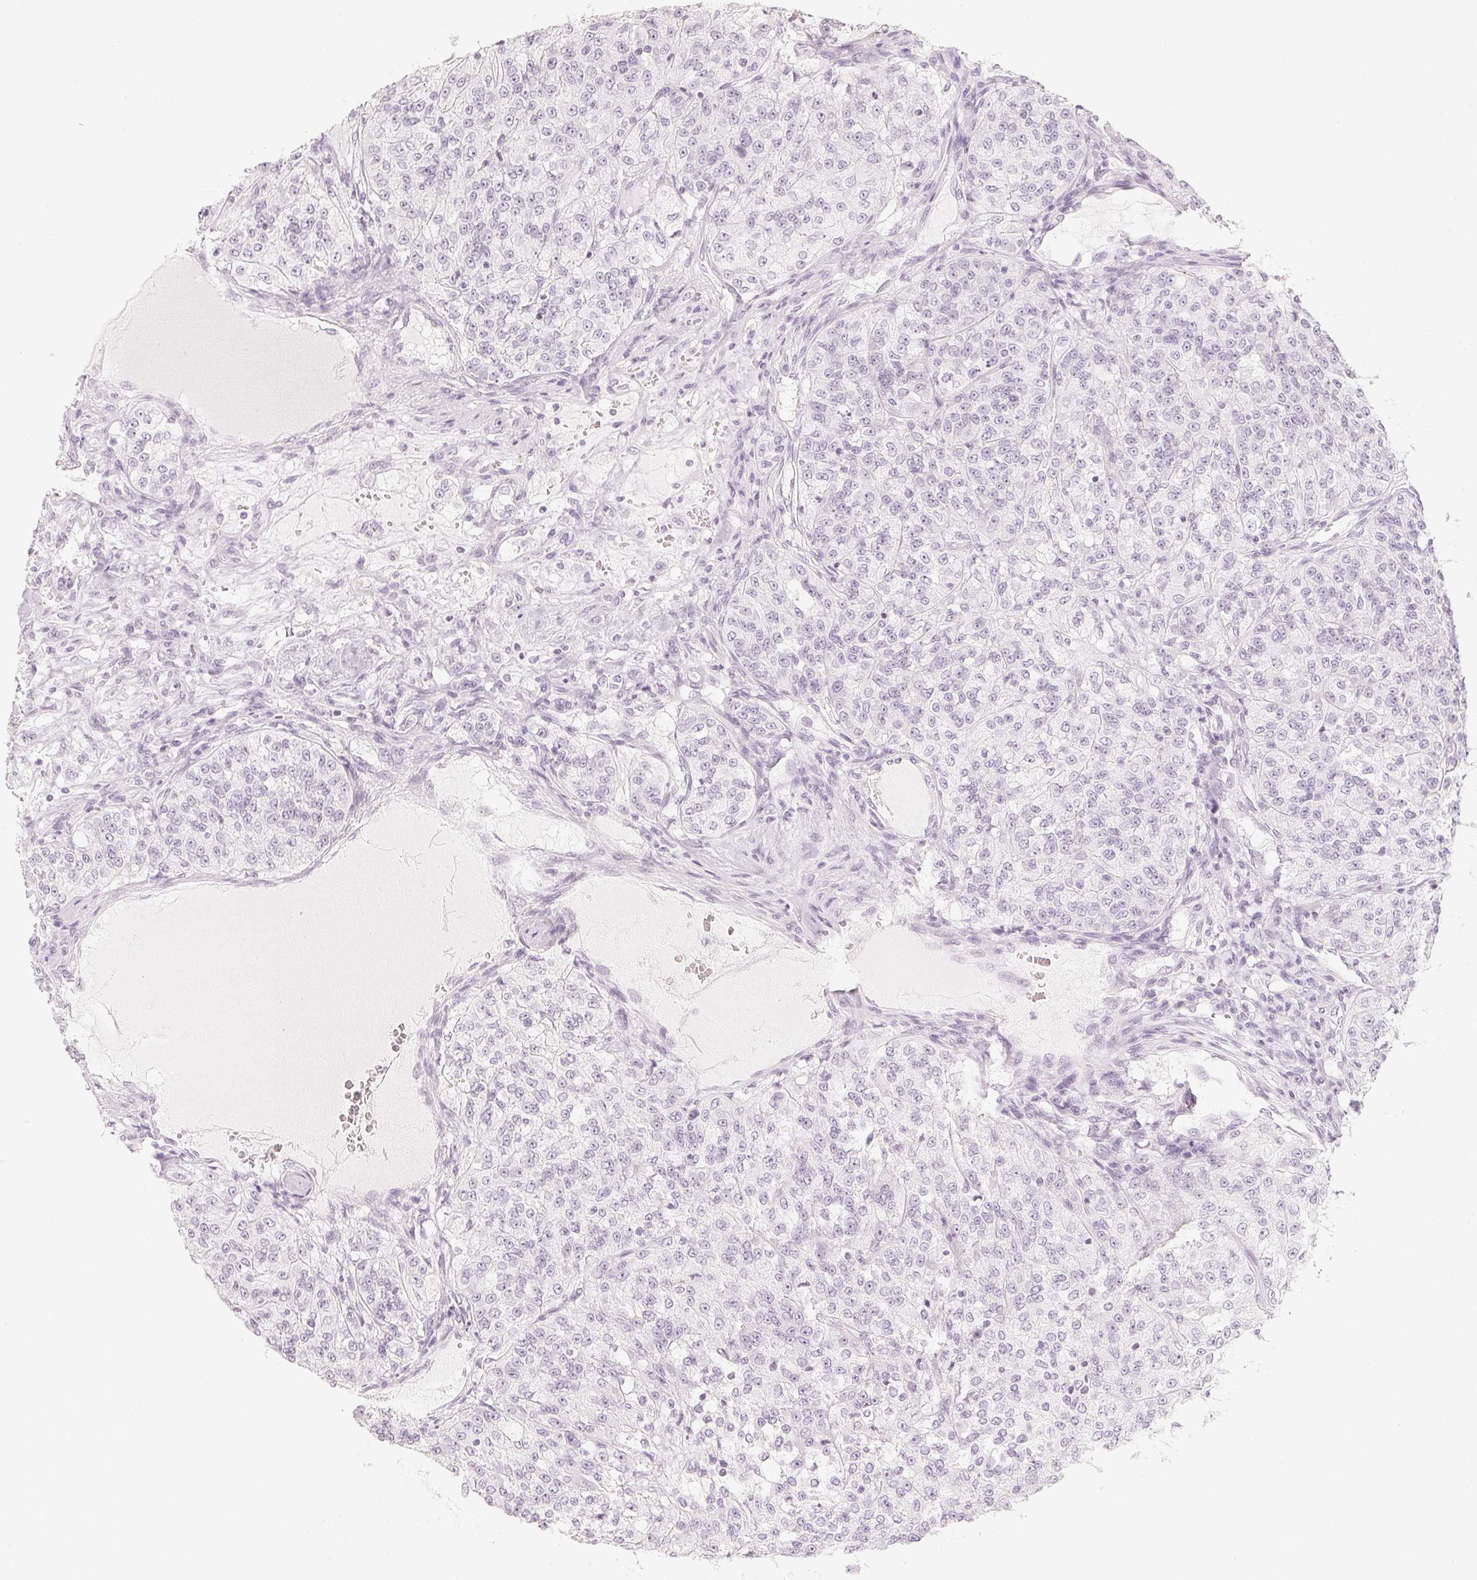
{"staining": {"intensity": "negative", "quantity": "none", "location": "none"}, "tissue": "renal cancer", "cell_type": "Tumor cells", "image_type": "cancer", "snomed": [{"axis": "morphology", "description": "Adenocarcinoma, NOS"}, {"axis": "topography", "description": "Kidney"}], "caption": "This is an immunohistochemistry (IHC) image of adenocarcinoma (renal). There is no positivity in tumor cells.", "gene": "SLC22A8", "patient": {"sex": "female", "age": 63}}